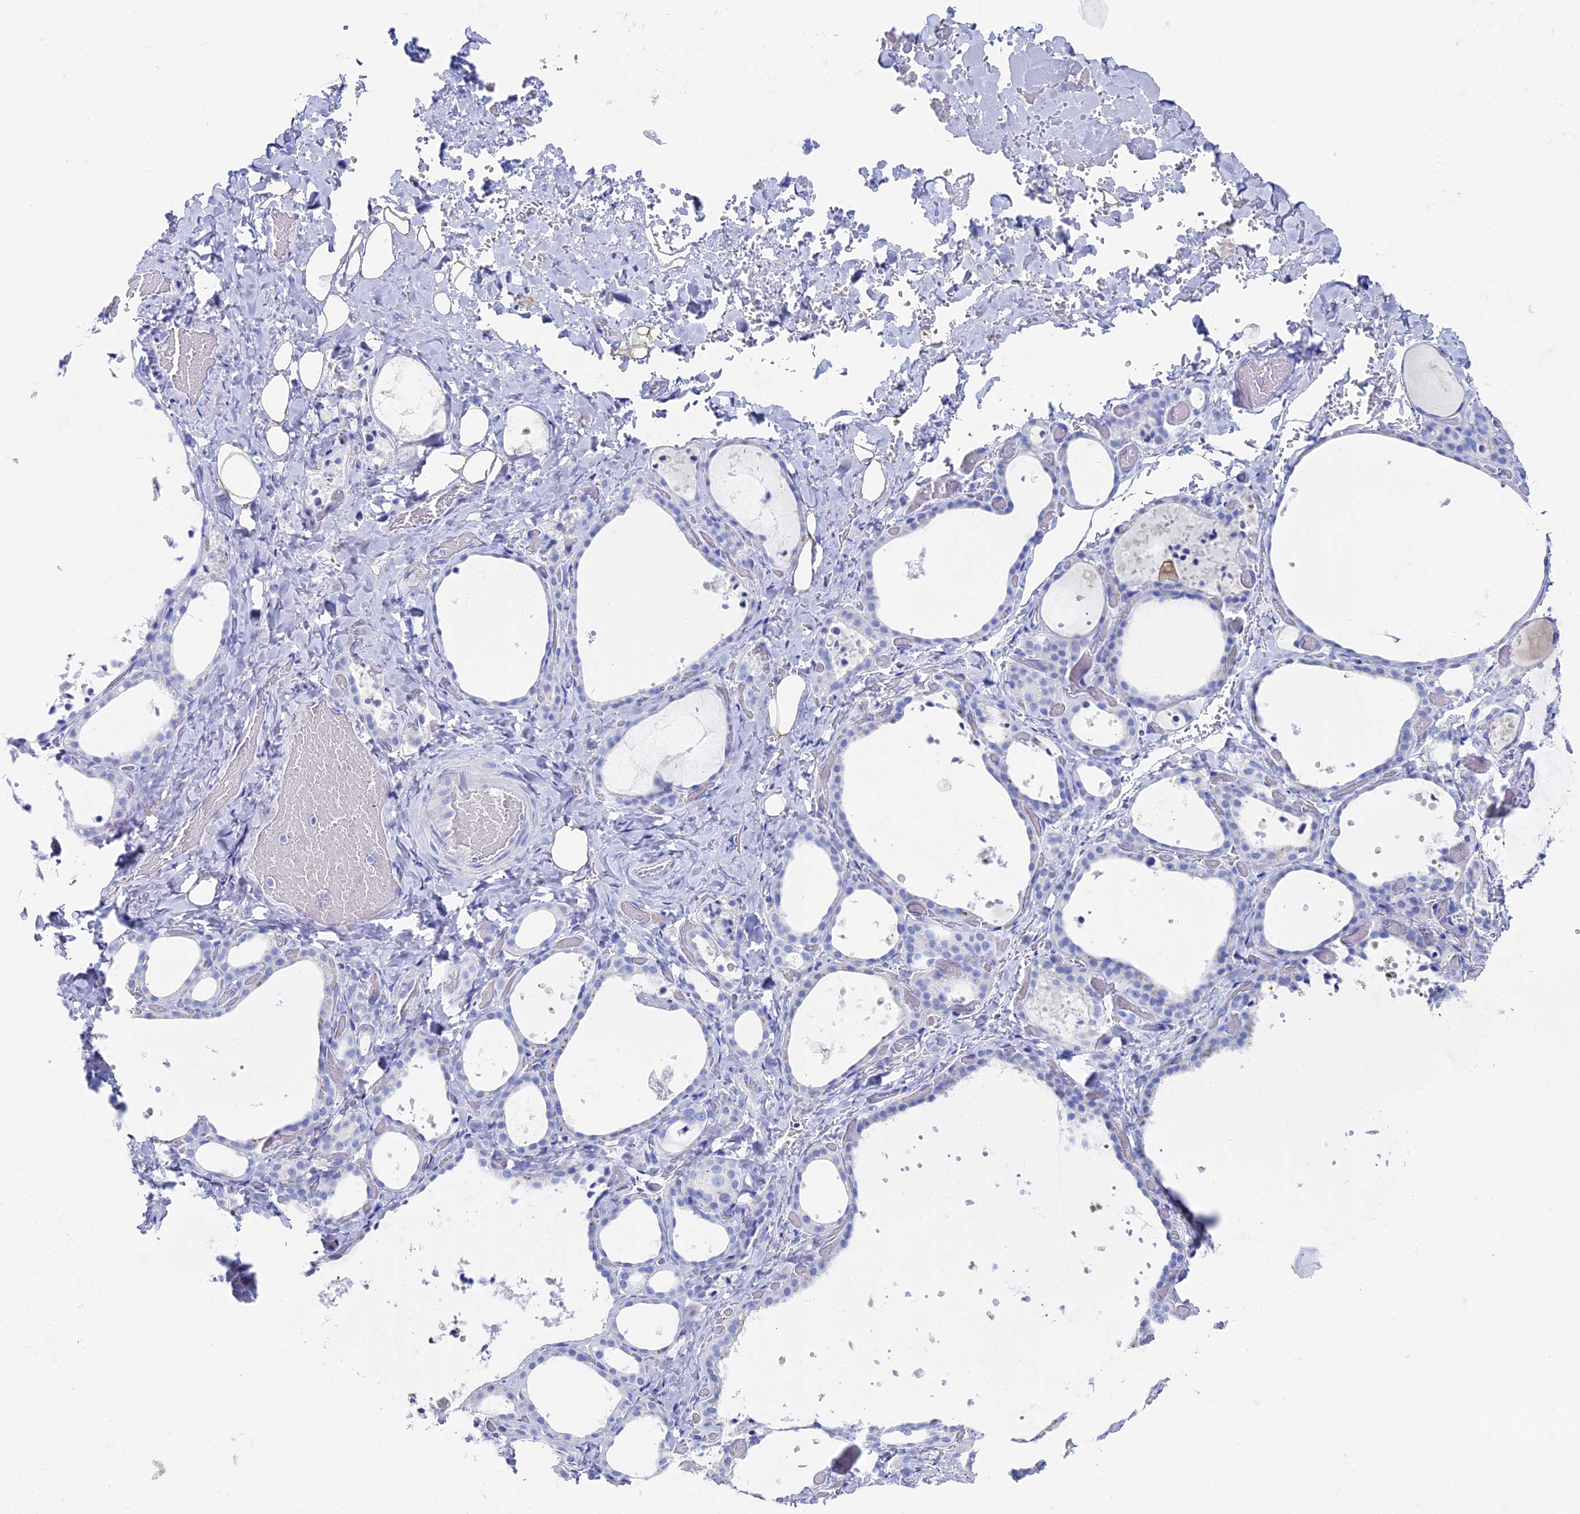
{"staining": {"intensity": "negative", "quantity": "none", "location": "none"}, "tissue": "thyroid gland", "cell_type": "Glandular cells", "image_type": "normal", "snomed": [{"axis": "morphology", "description": "Normal tissue, NOS"}, {"axis": "topography", "description": "Thyroid gland"}], "caption": "Thyroid gland stained for a protein using immunohistochemistry exhibits no expression glandular cells.", "gene": "UNC119", "patient": {"sex": "female", "age": 44}}